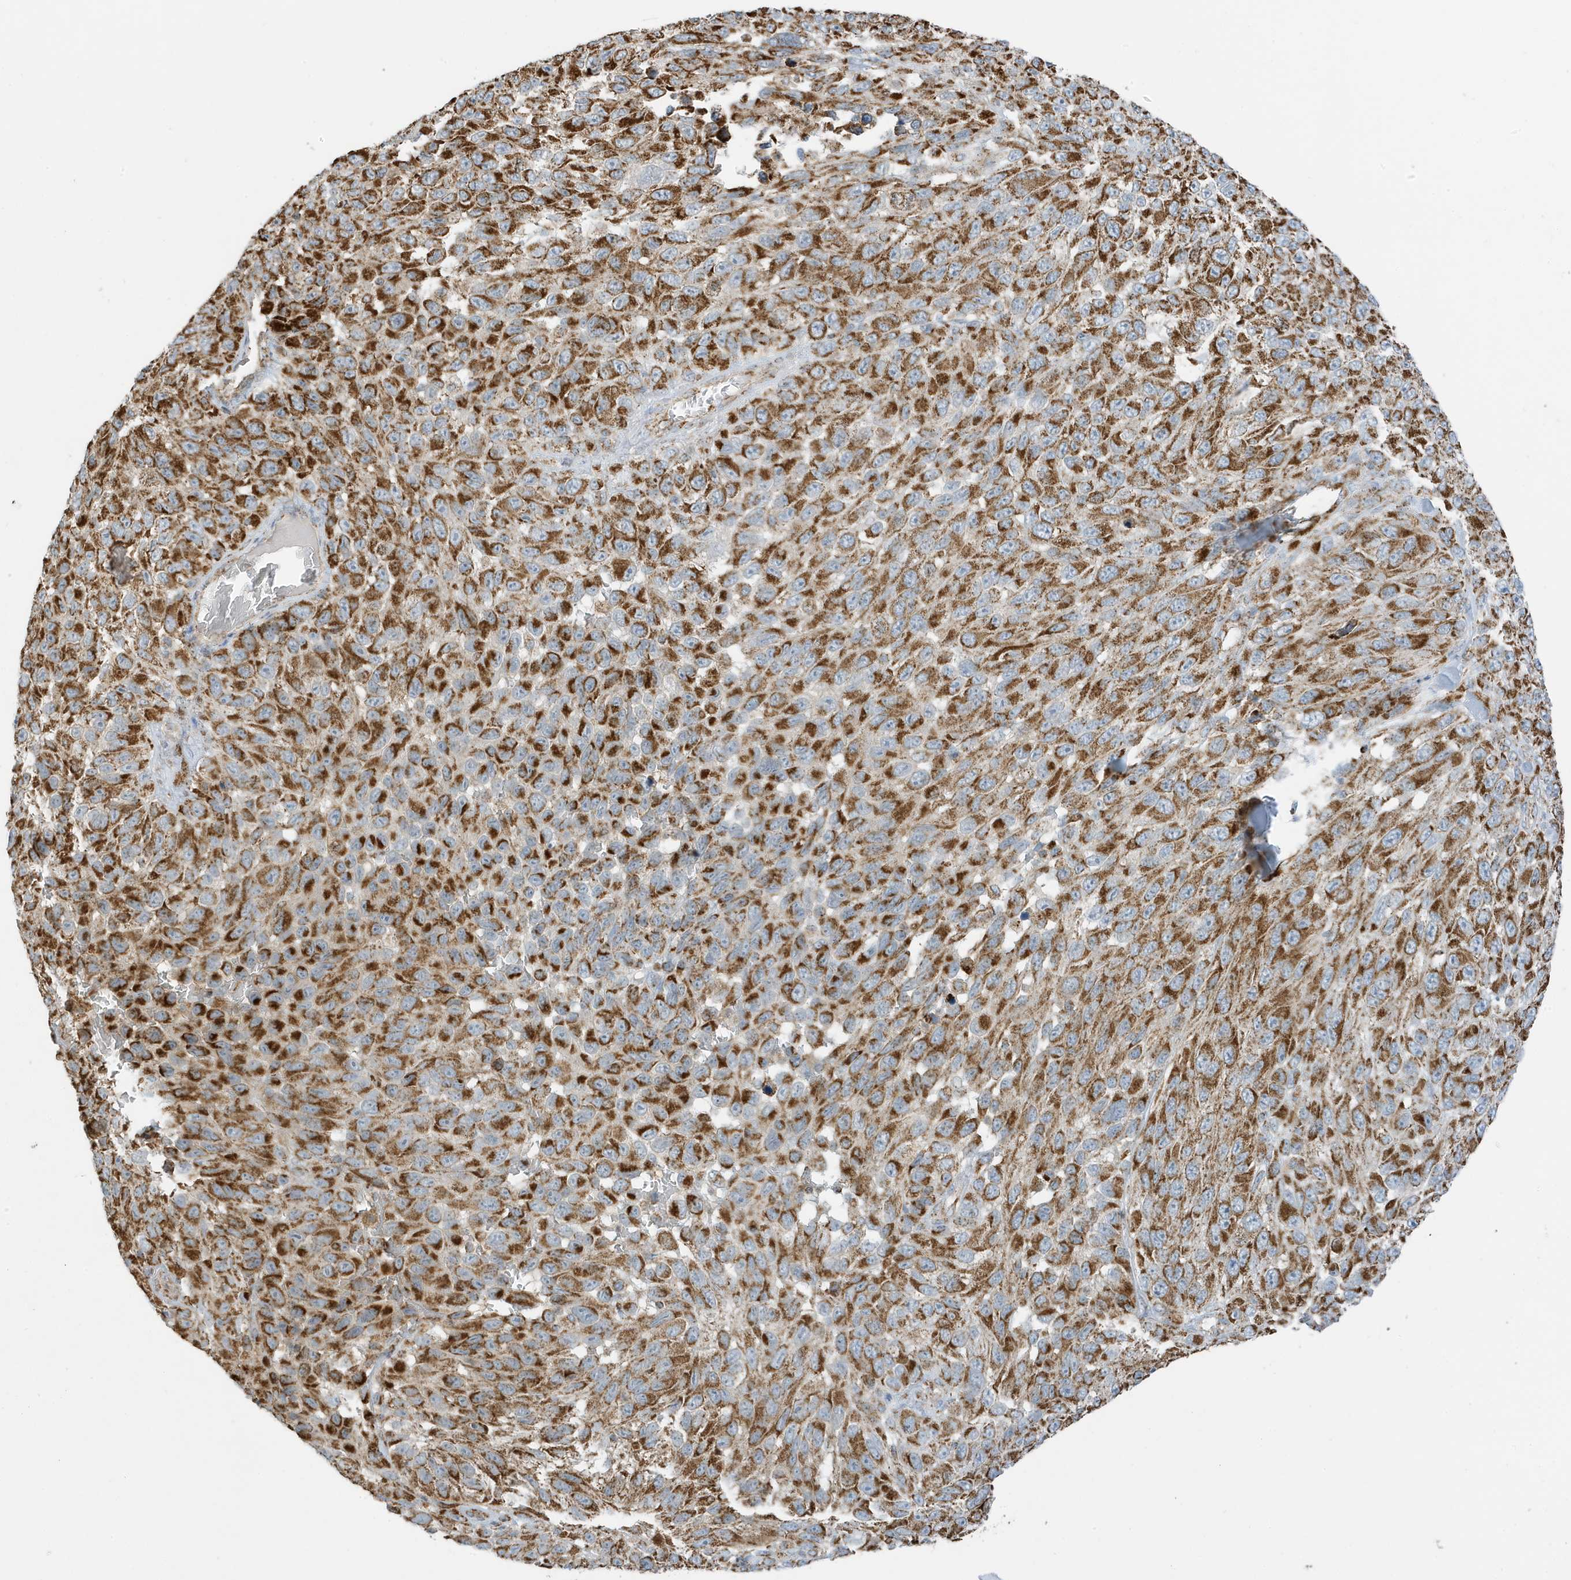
{"staining": {"intensity": "strong", "quantity": ">75%", "location": "cytoplasmic/membranous"}, "tissue": "melanoma", "cell_type": "Tumor cells", "image_type": "cancer", "snomed": [{"axis": "morphology", "description": "Malignant melanoma, NOS"}, {"axis": "topography", "description": "Skin"}], "caption": "Protein positivity by IHC shows strong cytoplasmic/membranous expression in about >75% of tumor cells in malignant melanoma.", "gene": "ATP5ME", "patient": {"sex": "female", "age": 94}}